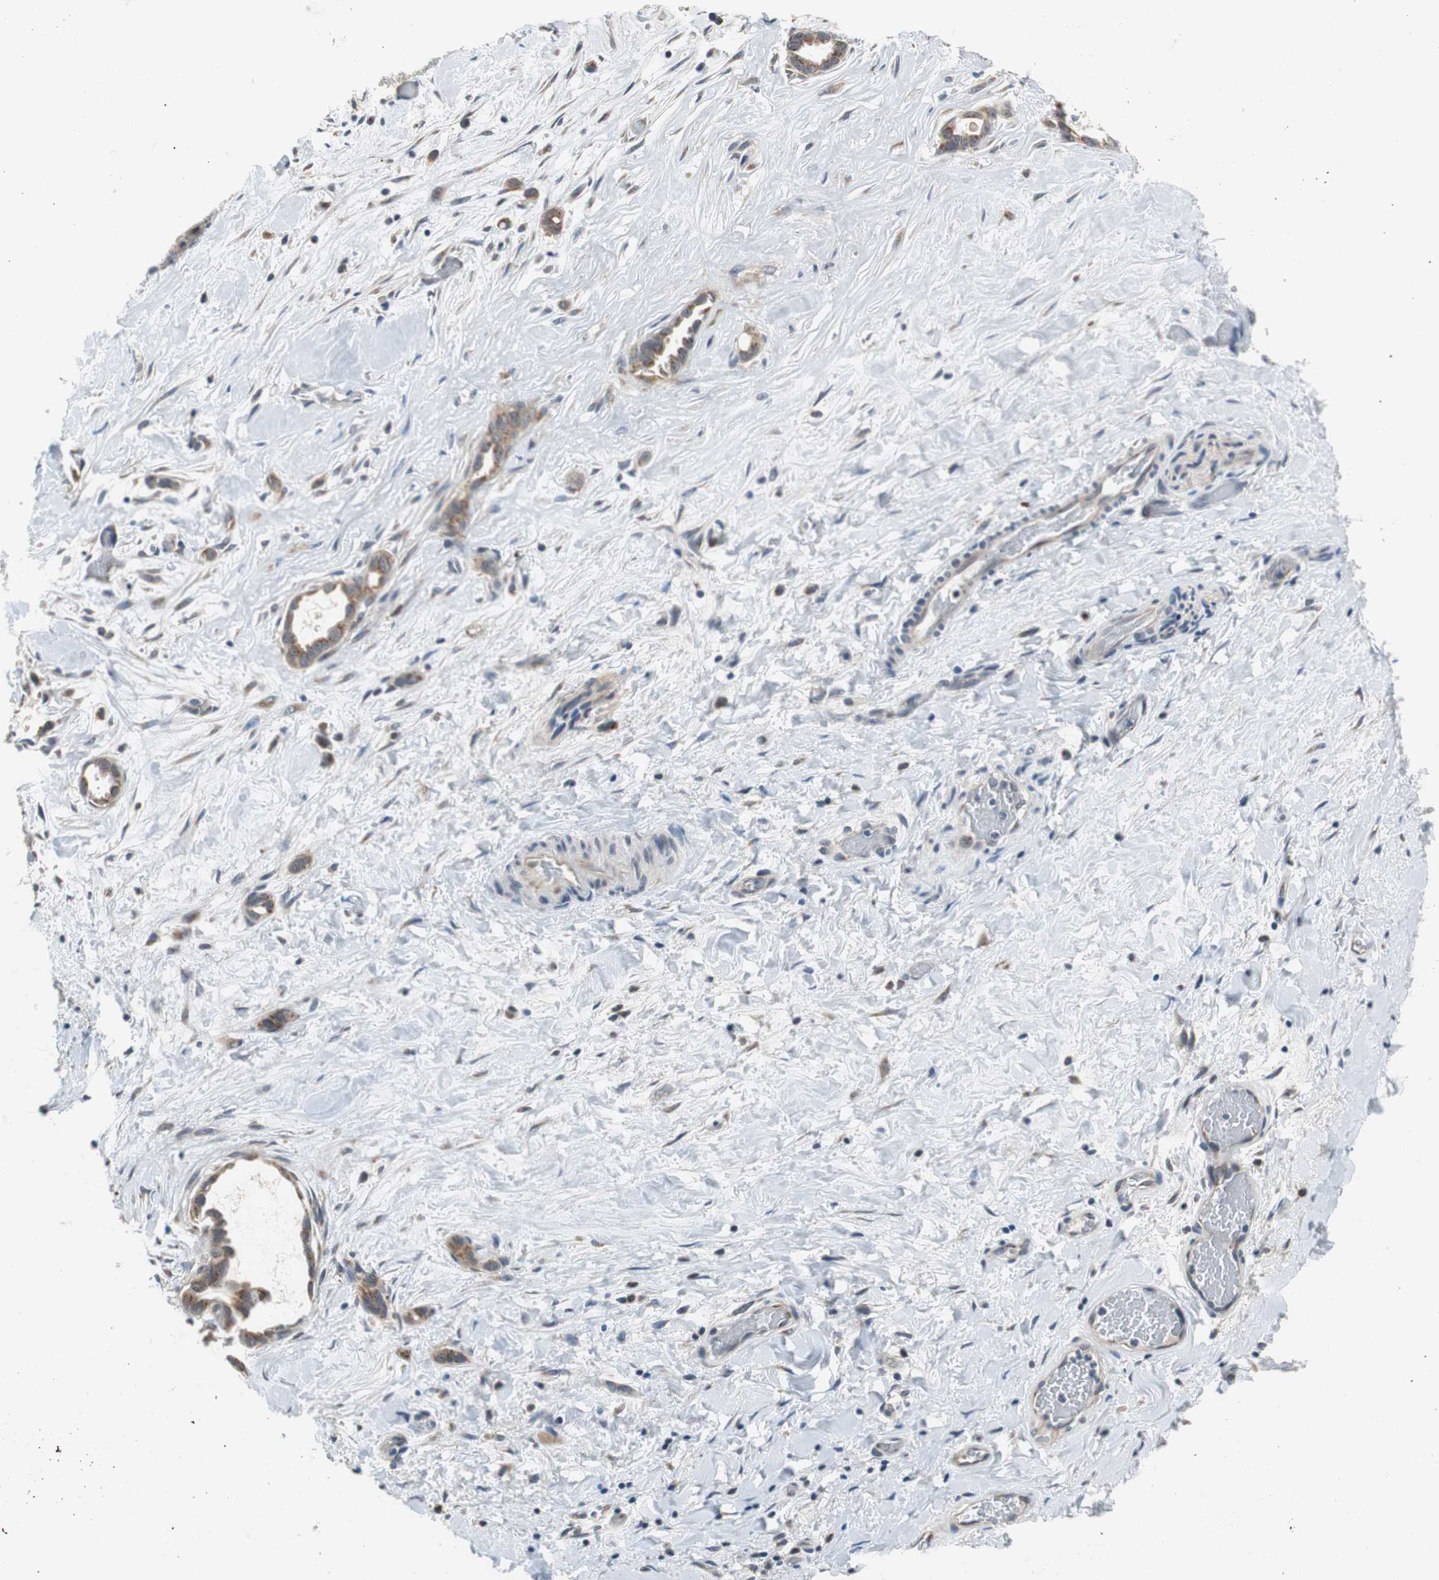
{"staining": {"intensity": "moderate", "quantity": ">75%", "location": "cytoplasmic/membranous"}, "tissue": "liver cancer", "cell_type": "Tumor cells", "image_type": "cancer", "snomed": [{"axis": "morphology", "description": "Cholangiocarcinoma"}, {"axis": "topography", "description": "Liver"}], "caption": "Protein staining demonstrates moderate cytoplasmic/membranous positivity in about >75% of tumor cells in liver cancer (cholangiocarcinoma).", "gene": "PLAA", "patient": {"sex": "female", "age": 65}}